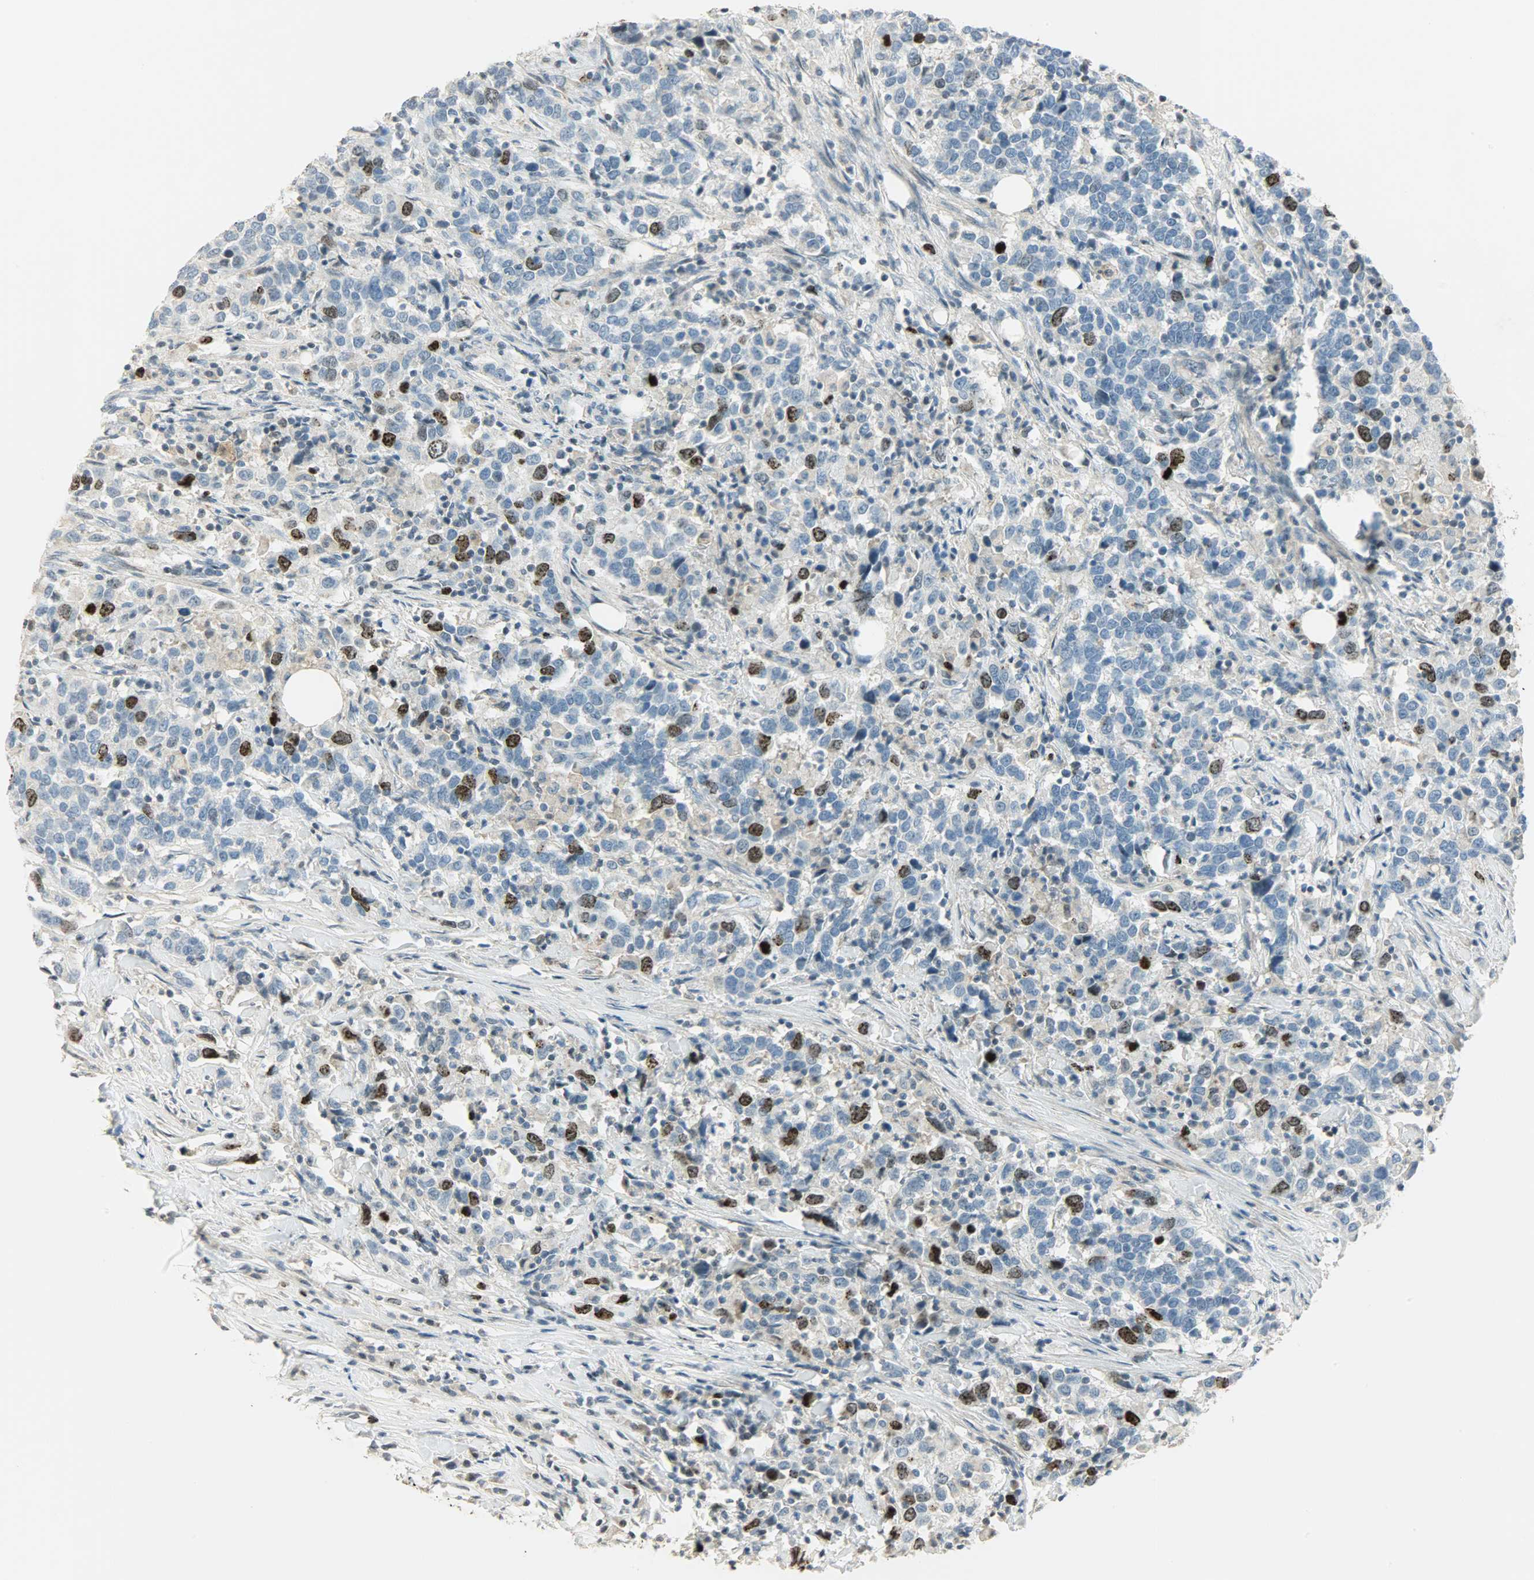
{"staining": {"intensity": "strong", "quantity": "25%-75%", "location": "nuclear"}, "tissue": "urothelial cancer", "cell_type": "Tumor cells", "image_type": "cancer", "snomed": [{"axis": "morphology", "description": "Urothelial carcinoma, High grade"}, {"axis": "topography", "description": "Urinary bladder"}], "caption": "Strong nuclear staining is identified in approximately 25%-75% of tumor cells in urothelial cancer.", "gene": "AURKB", "patient": {"sex": "male", "age": 61}}